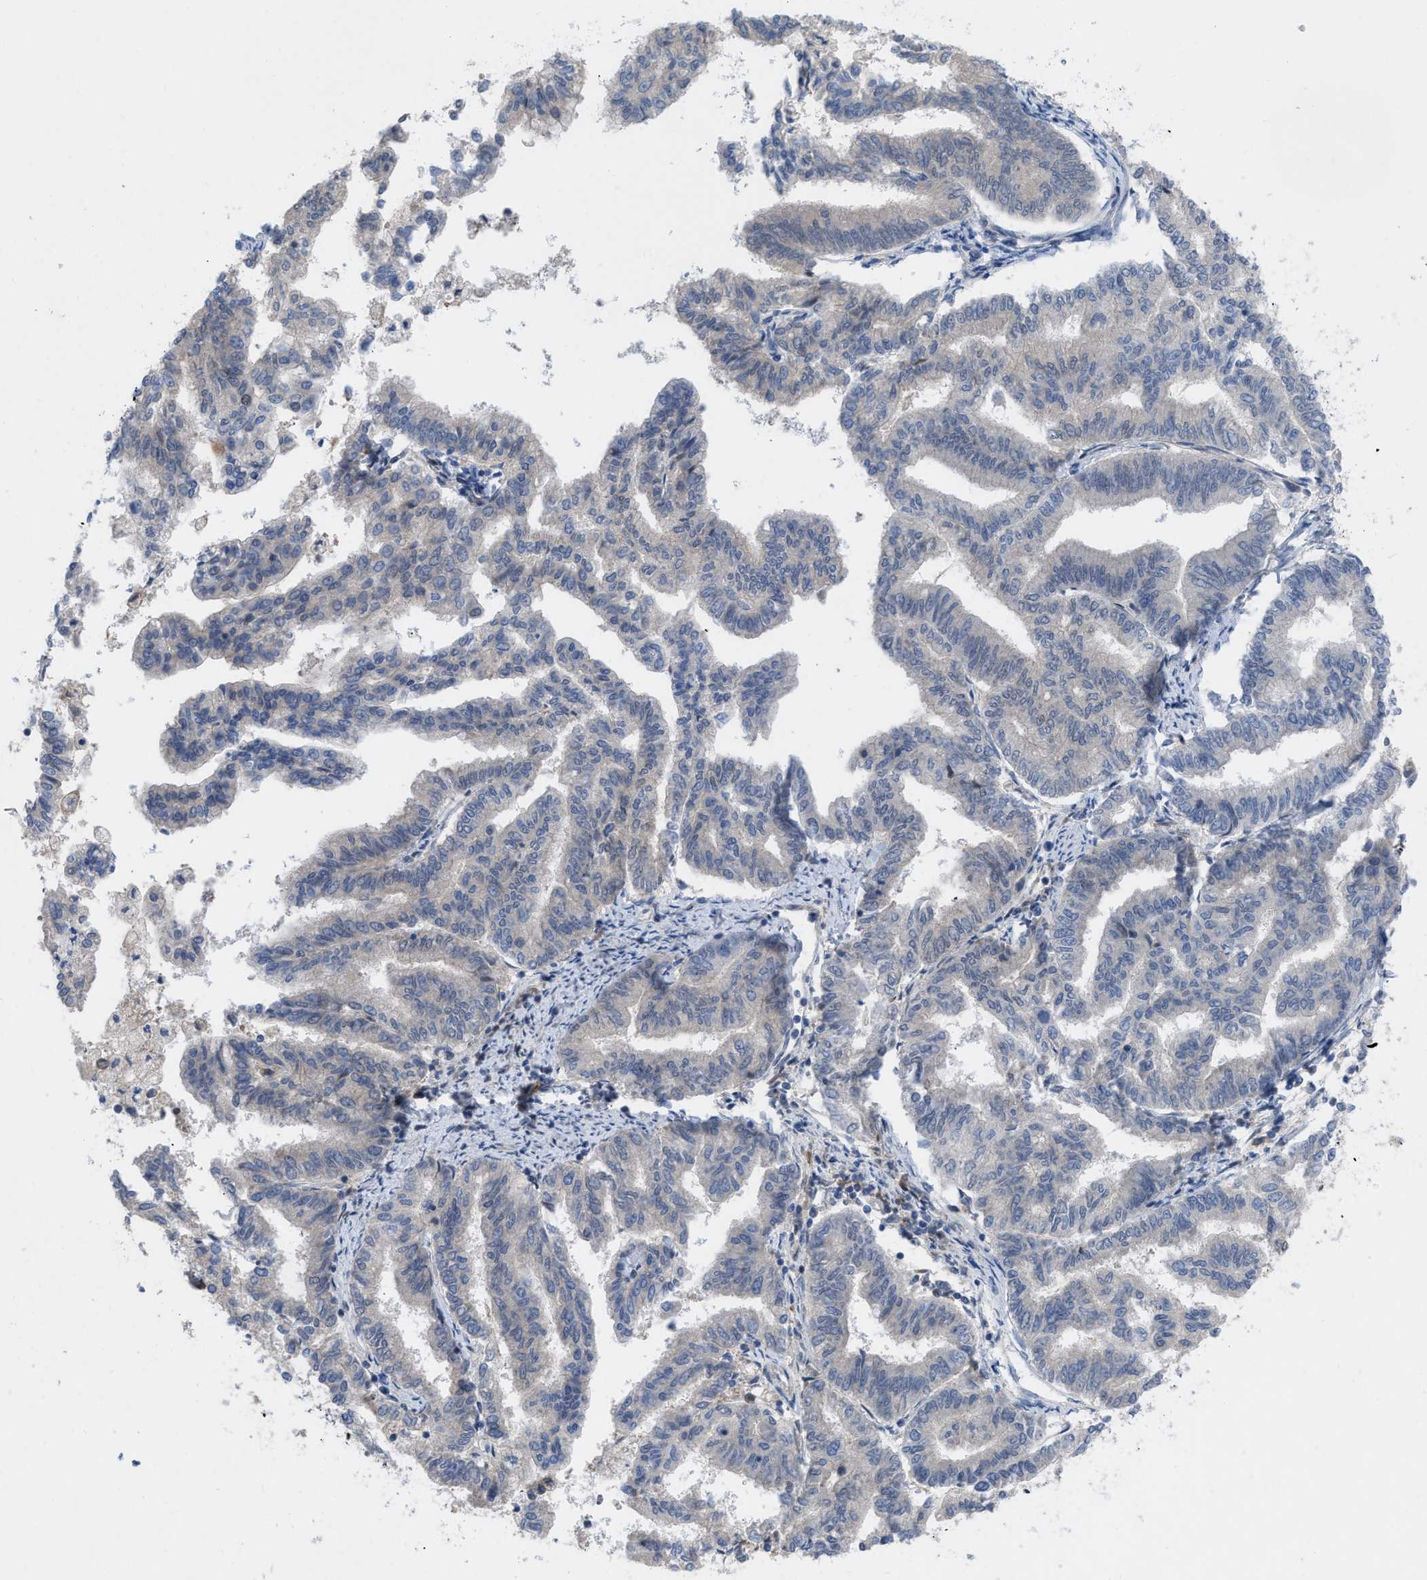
{"staining": {"intensity": "negative", "quantity": "none", "location": "none"}, "tissue": "endometrial cancer", "cell_type": "Tumor cells", "image_type": "cancer", "snomed": [{"axis": "morphology", "description": "Adenocarcinoma, NOS"}, {"axis": "topography", "description": "Endometrium"}], "caption": "Immunohistochemistry of endometrial cancer exhibits no positivity in tumor cells.", "gene": "IL17RE", "patient": {"sex": "female", "age": 79}}